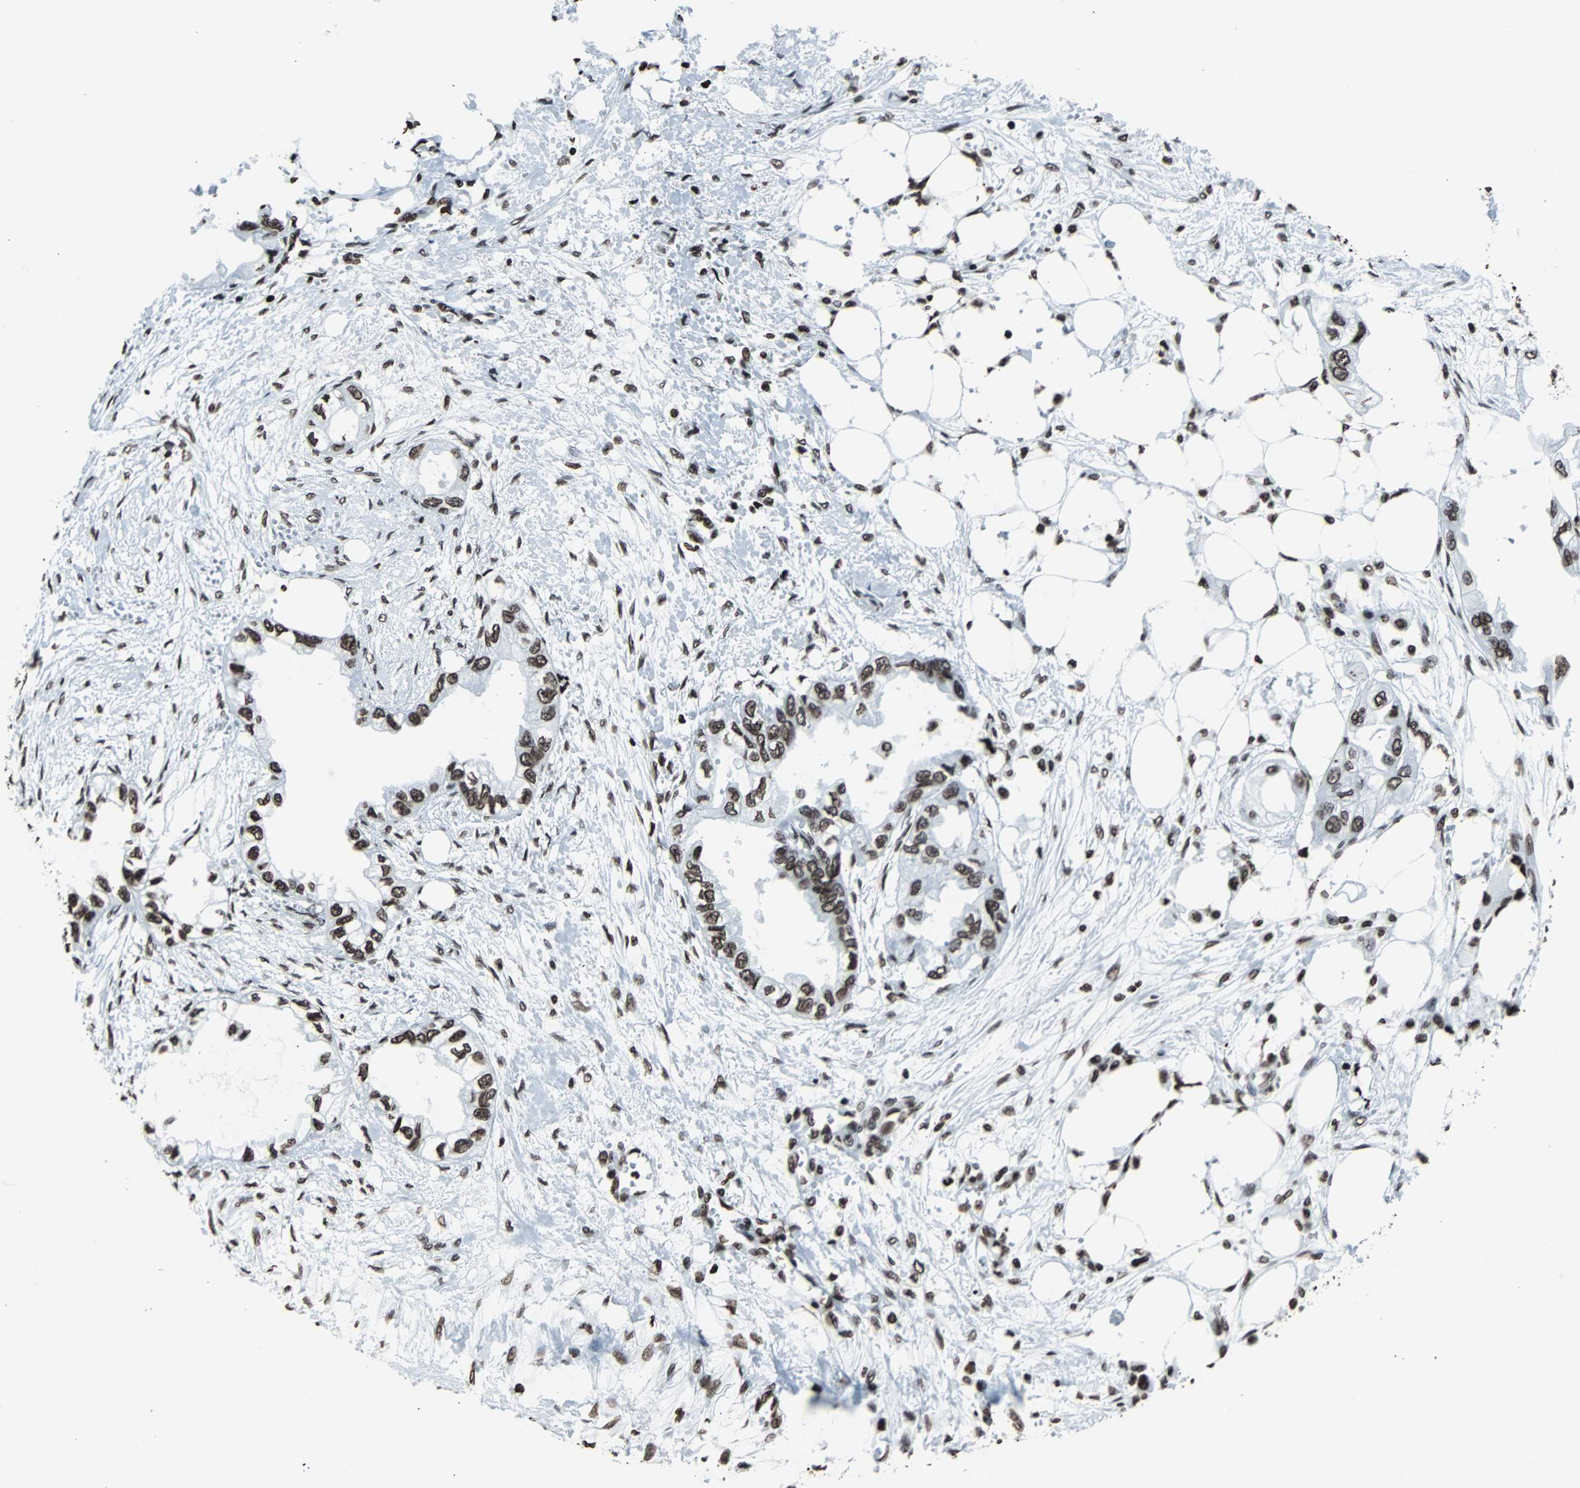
{"staining": {"intensity": "strong", "quantity": ">75%", "location": "nuclear"}, "tissue": "endometrial cancer", "cell_type": "Tumor cells", "image_type": "cancer", "snomed": [{"axis": "morphology", "description": "Adenocarcinoma, NOS"}, {"axis": "topography", "description": "Endometrium"}], "caption": "IHC of endometrial adenocarcinoma shows high levels of strong nuclear staining in about >75% of tumor cells.", "gene": "H2BC18", "patient": {"sex": "female", "age": 67}}